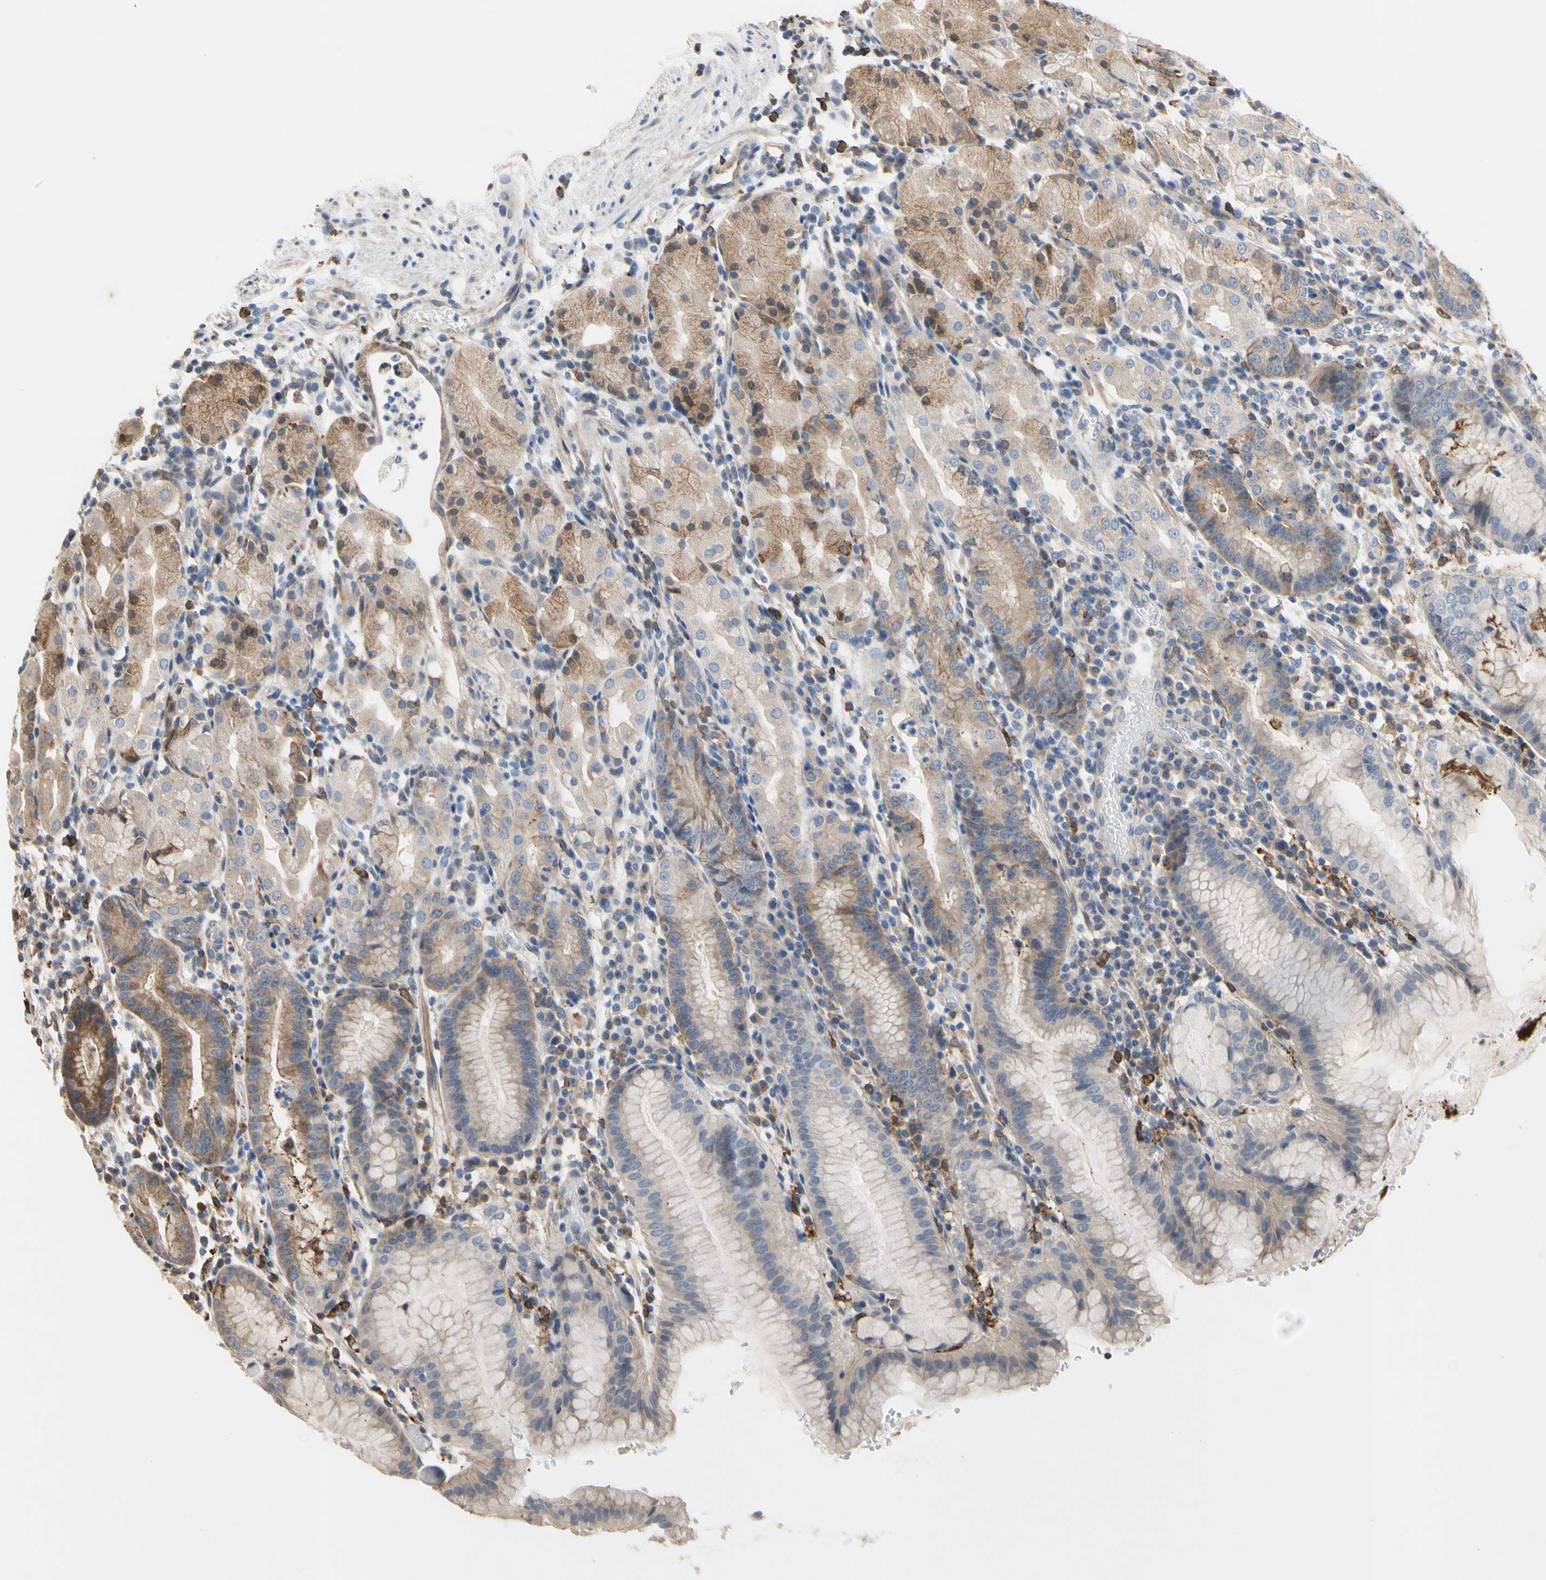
{"staining": {"intensity": "moderate", "quantity": "<25%", "location": "cytoplasmic/membranous"}, "tissue": "stomach", "cell_type": "Glandular cells", "image_type": "normal", "snomed": [{"axis": "morphology", "description": "Normal tissue, NOS"}, {"axis": "topography", "description": "Stomach"}, {"axis": "topography", "description": "Stomach, lower"}], "caption": "Immunohistochemical staining of benign human stomach shows <25% levels of moderate cytoplasmic/membranous protein expression in approximately <25% of glandular cells. Using DAB (brown) and hematoxylin (blue) stains, captured at high magnification using brightfield microscopy.", "gene": "PLXNA2", "patient": {"sex": "female", "age": 75}}